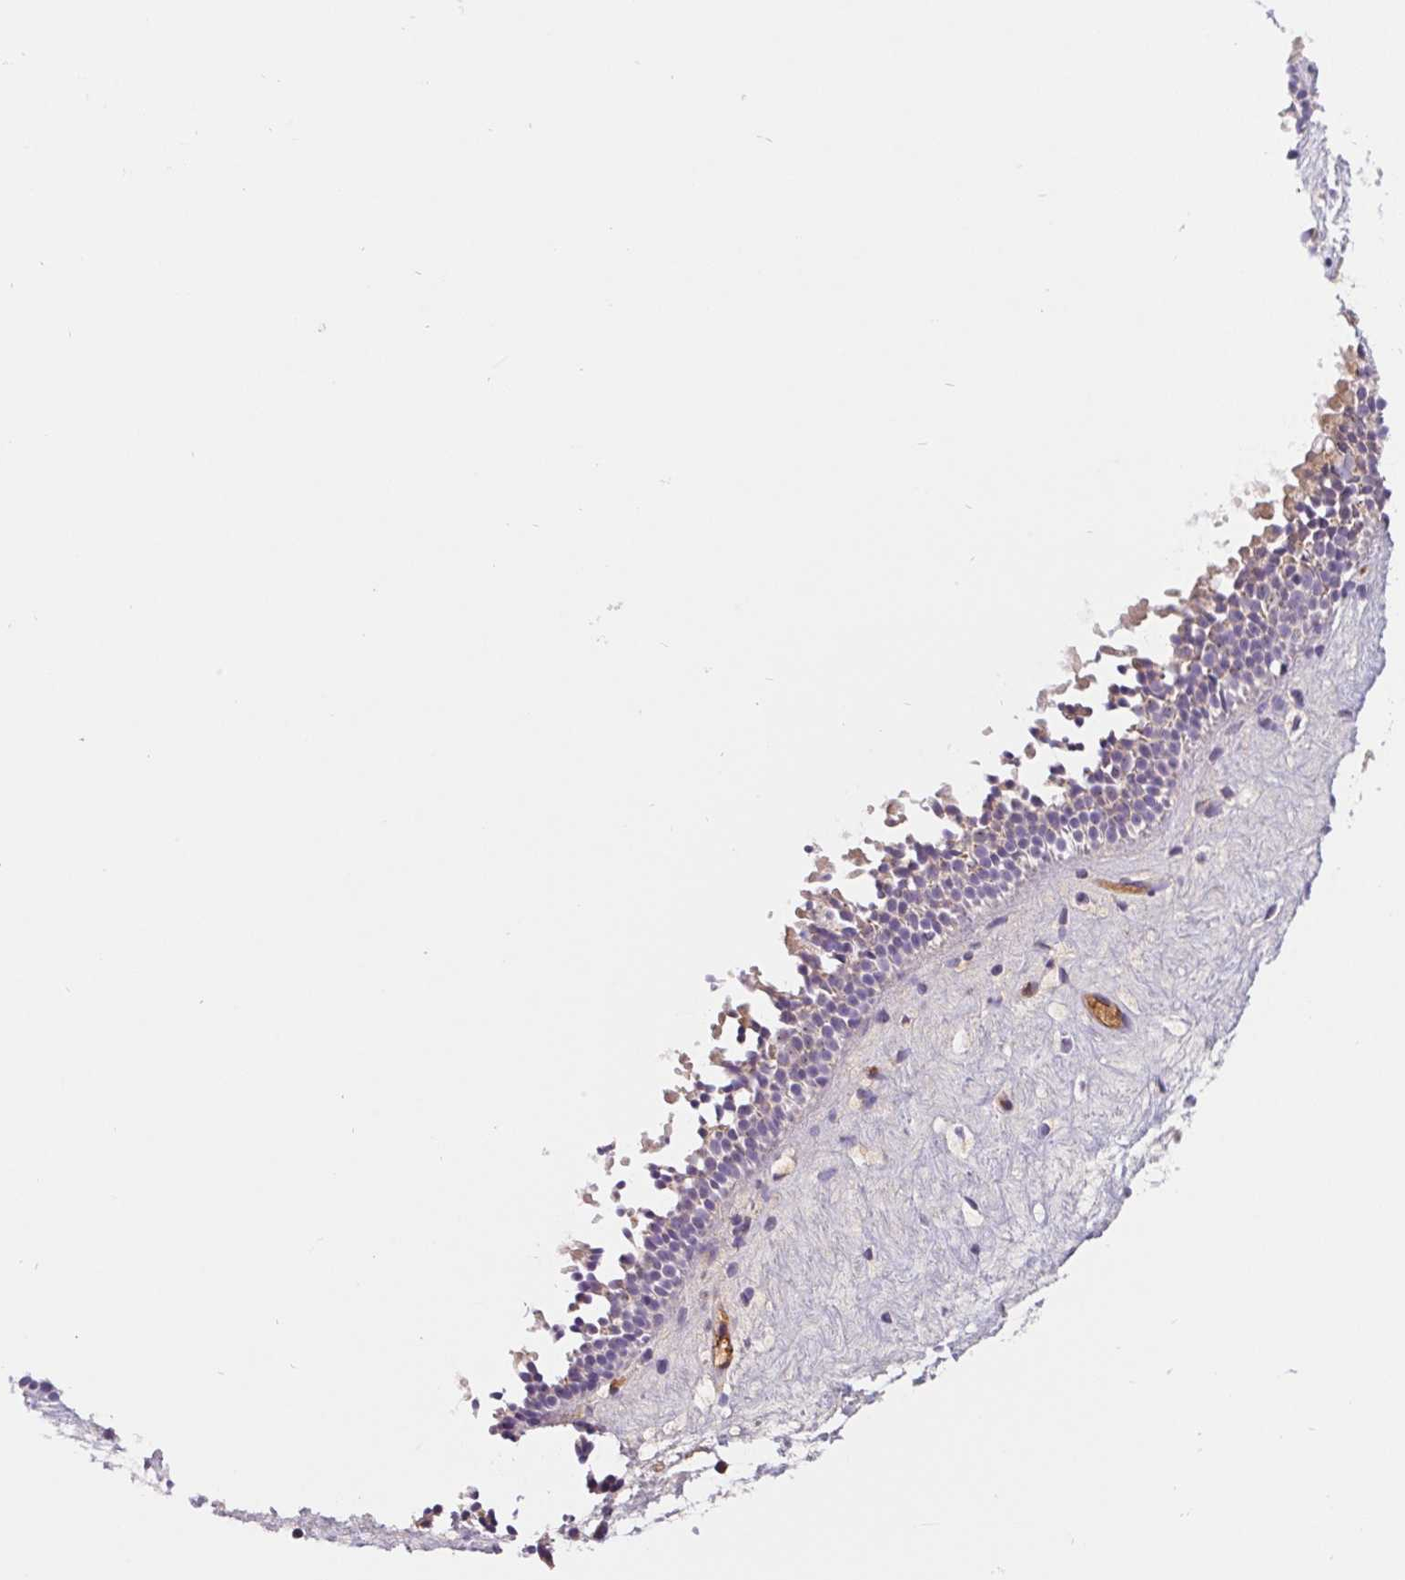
{"staining": {"intensity": "weak", "quantity": "<25%", "location": "cytoplasmic/membranous"}, "tissue": "nasopharynx", "cell_type": "Respiratory epithelial cells", "image_type": "normal", "snomed": [{"axis": "morphology", "description": "Normal tissue, NOS"}, {"axis": "topography", "description": "Nasopharynx"}], "caption": "Respiratory epithelial cells are negative for protein expression in normal human nasopharynx. Brightfield microscopy of IHC stained with DAB (3,3'-diaminobenzidine) (brown) and hematoxylin (blue), captured at high magnification.", "gene": "EMC6", "patient": {"sex": "male", "age": 69}}